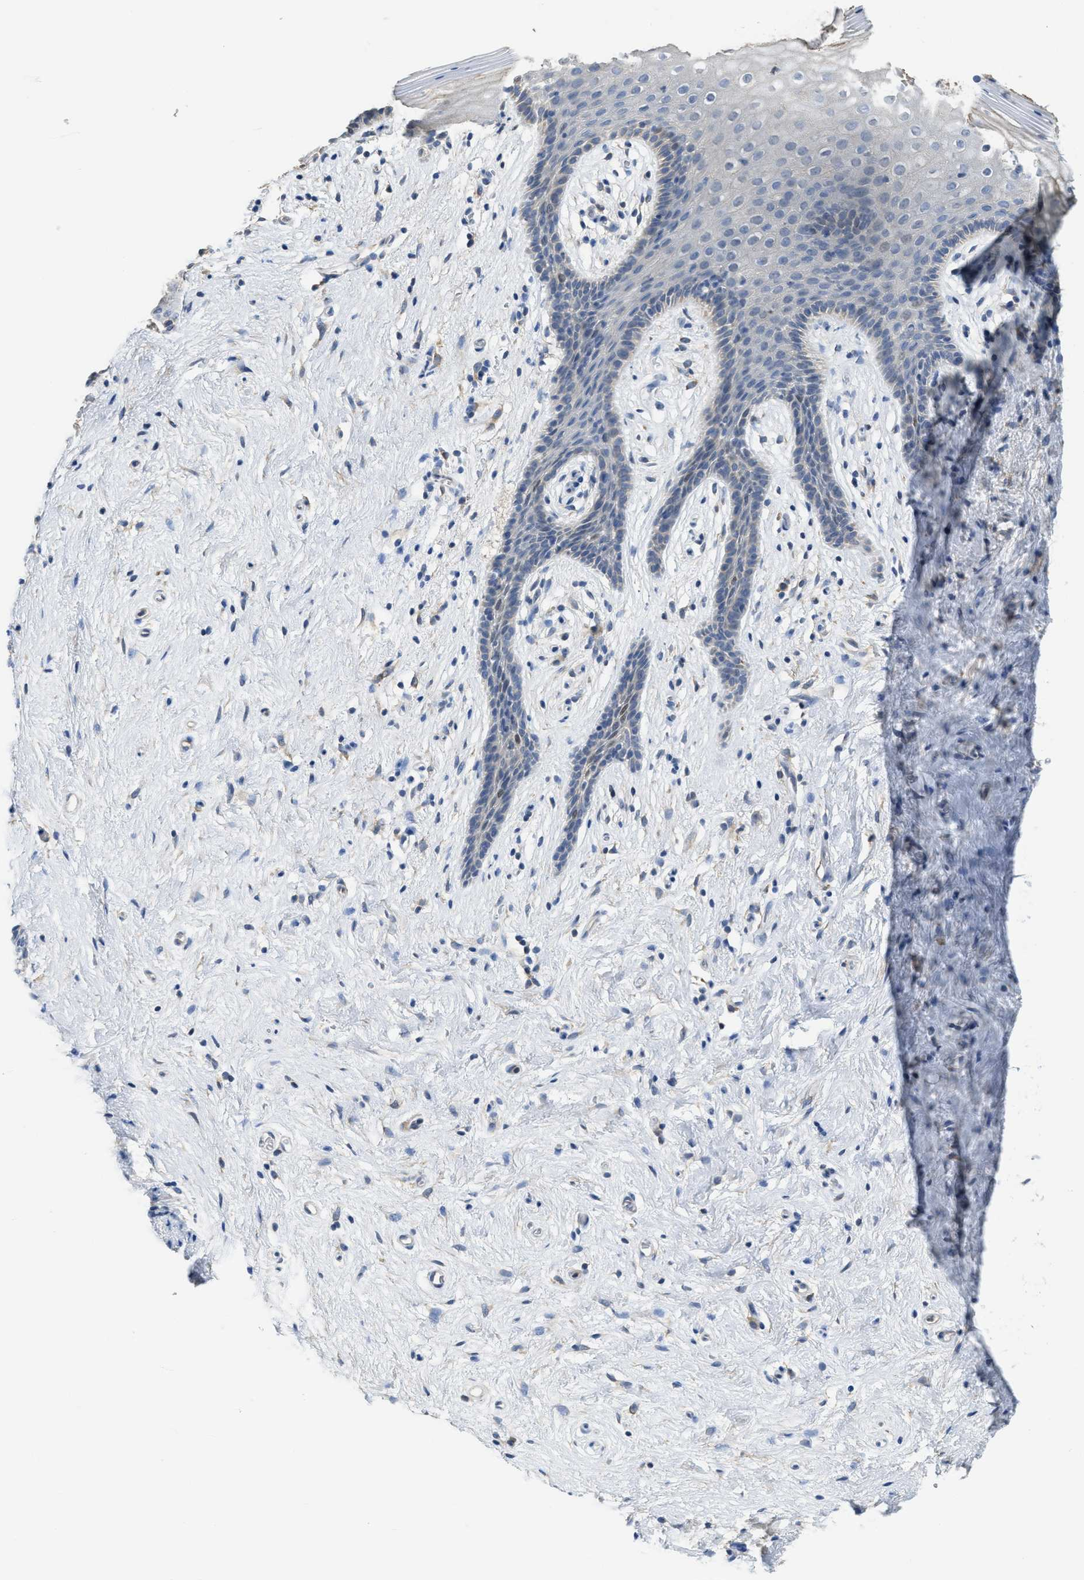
{"staining": {"intensity": "weak", "quantity": "<25%", "location": "cytoplasmic/membranous"}, "tissue": "vagina", "cell_type": "Squamous epithelial cells", "image_type": "normal", "snomed": [{"axis": "morphology", "description": "Normal tissue, NOS"}, {"axis": "topography", "description": "Vagina"}], "caption": "A photomicrograph of human vagina is negative for staining in squamous epithelial cells. (DAB (3,3'-diaminobenzidine) immunohistochemistry, high magnification).", "gene": "SFXN2", "patient": {"sex": "female", "age": 44}}